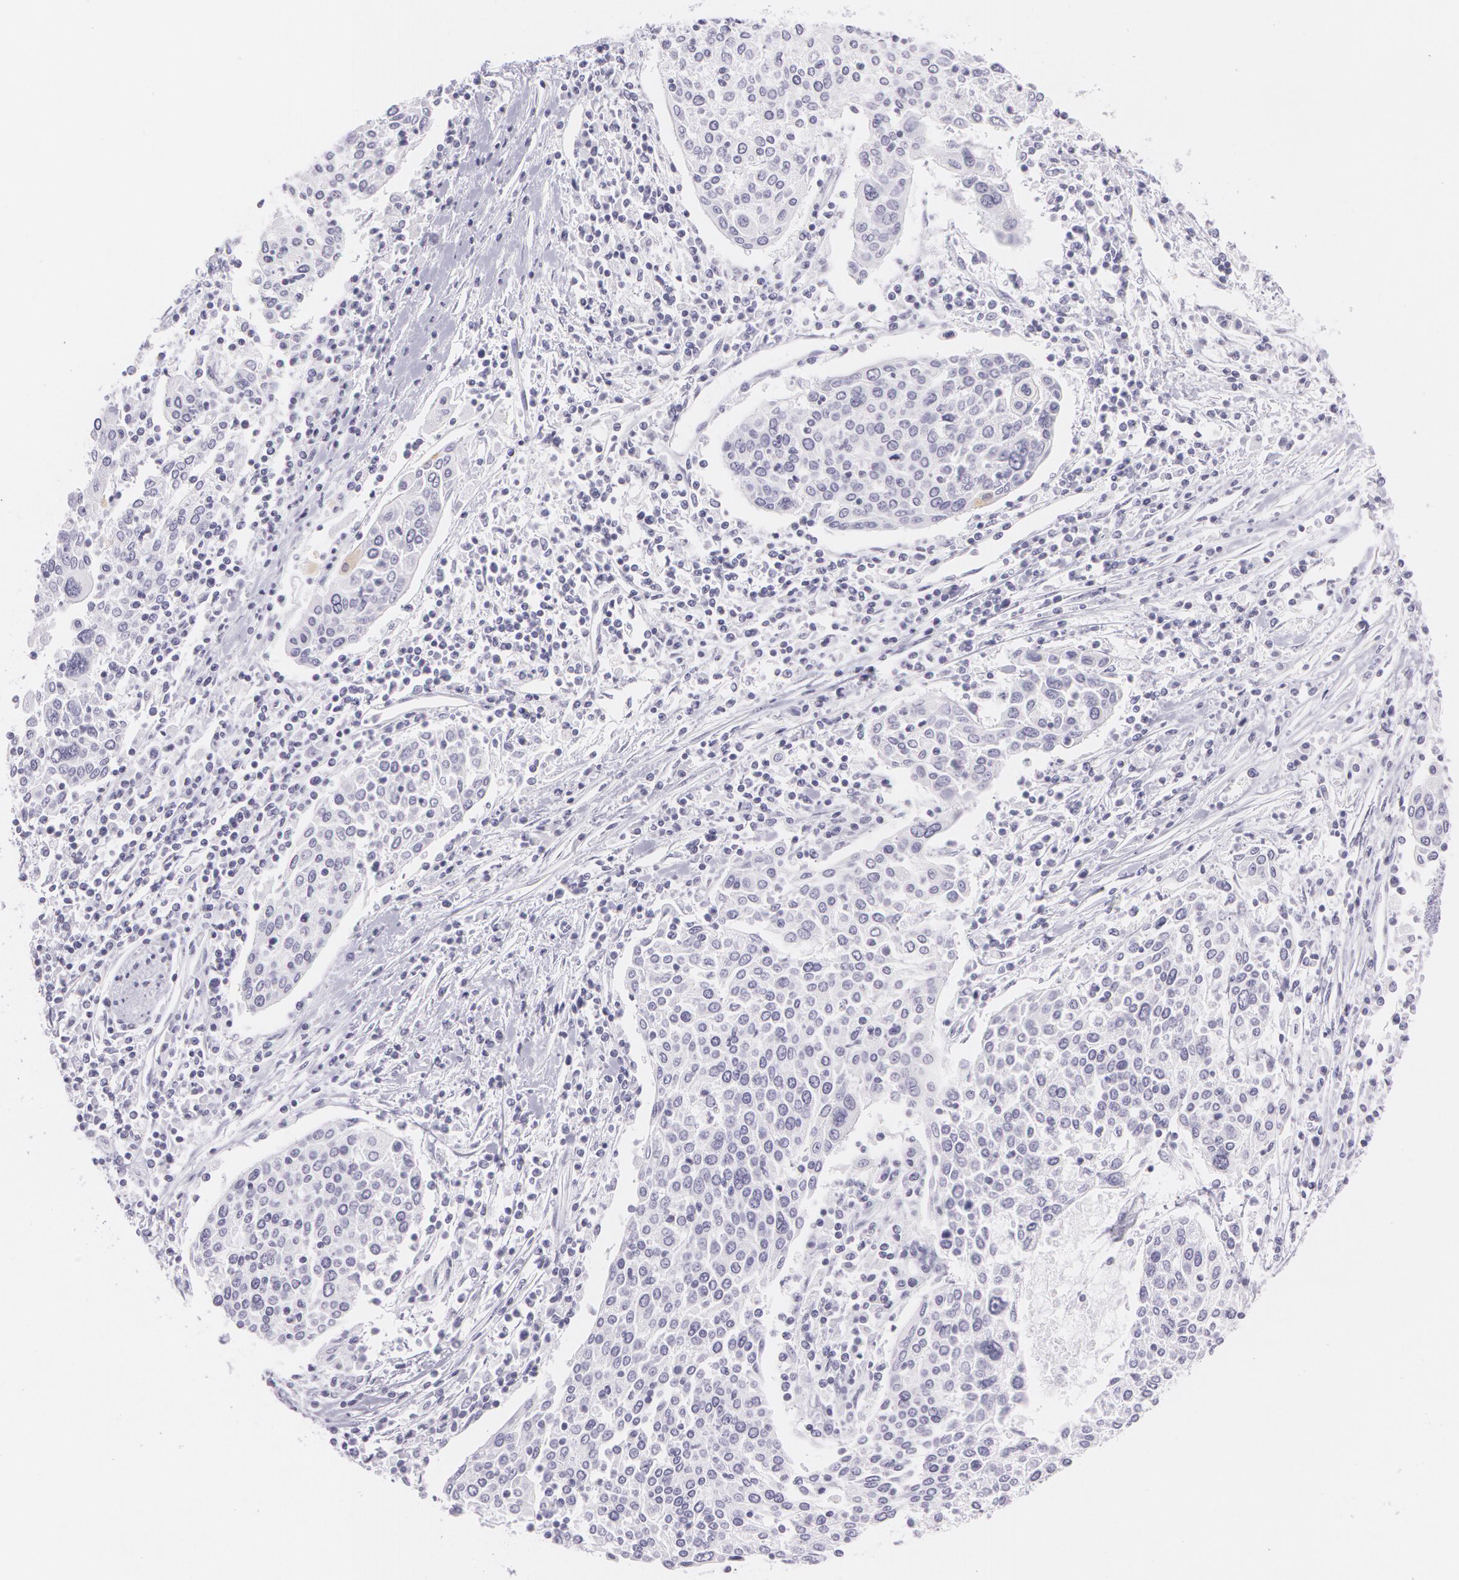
{"staining": {"intensity": "negative", "quantity": "none", "location": "none"}, "tissue": "cervical cancer", "cell_type": "Tumor cells", "image_type": "cancer", "snomed": [{"axis": "morphology", "description": "Squamous cell carcinoma, NOS"}, {"axis": "topography", "description": "Cervix"}], "caption": "This is an immunohistochemistry micrograph of cervical cancer (squamous cell carcinoma). There is no staining in tumor cells.", "gene": "SNCG", "patient": {"sex": "female", "age": 40}}